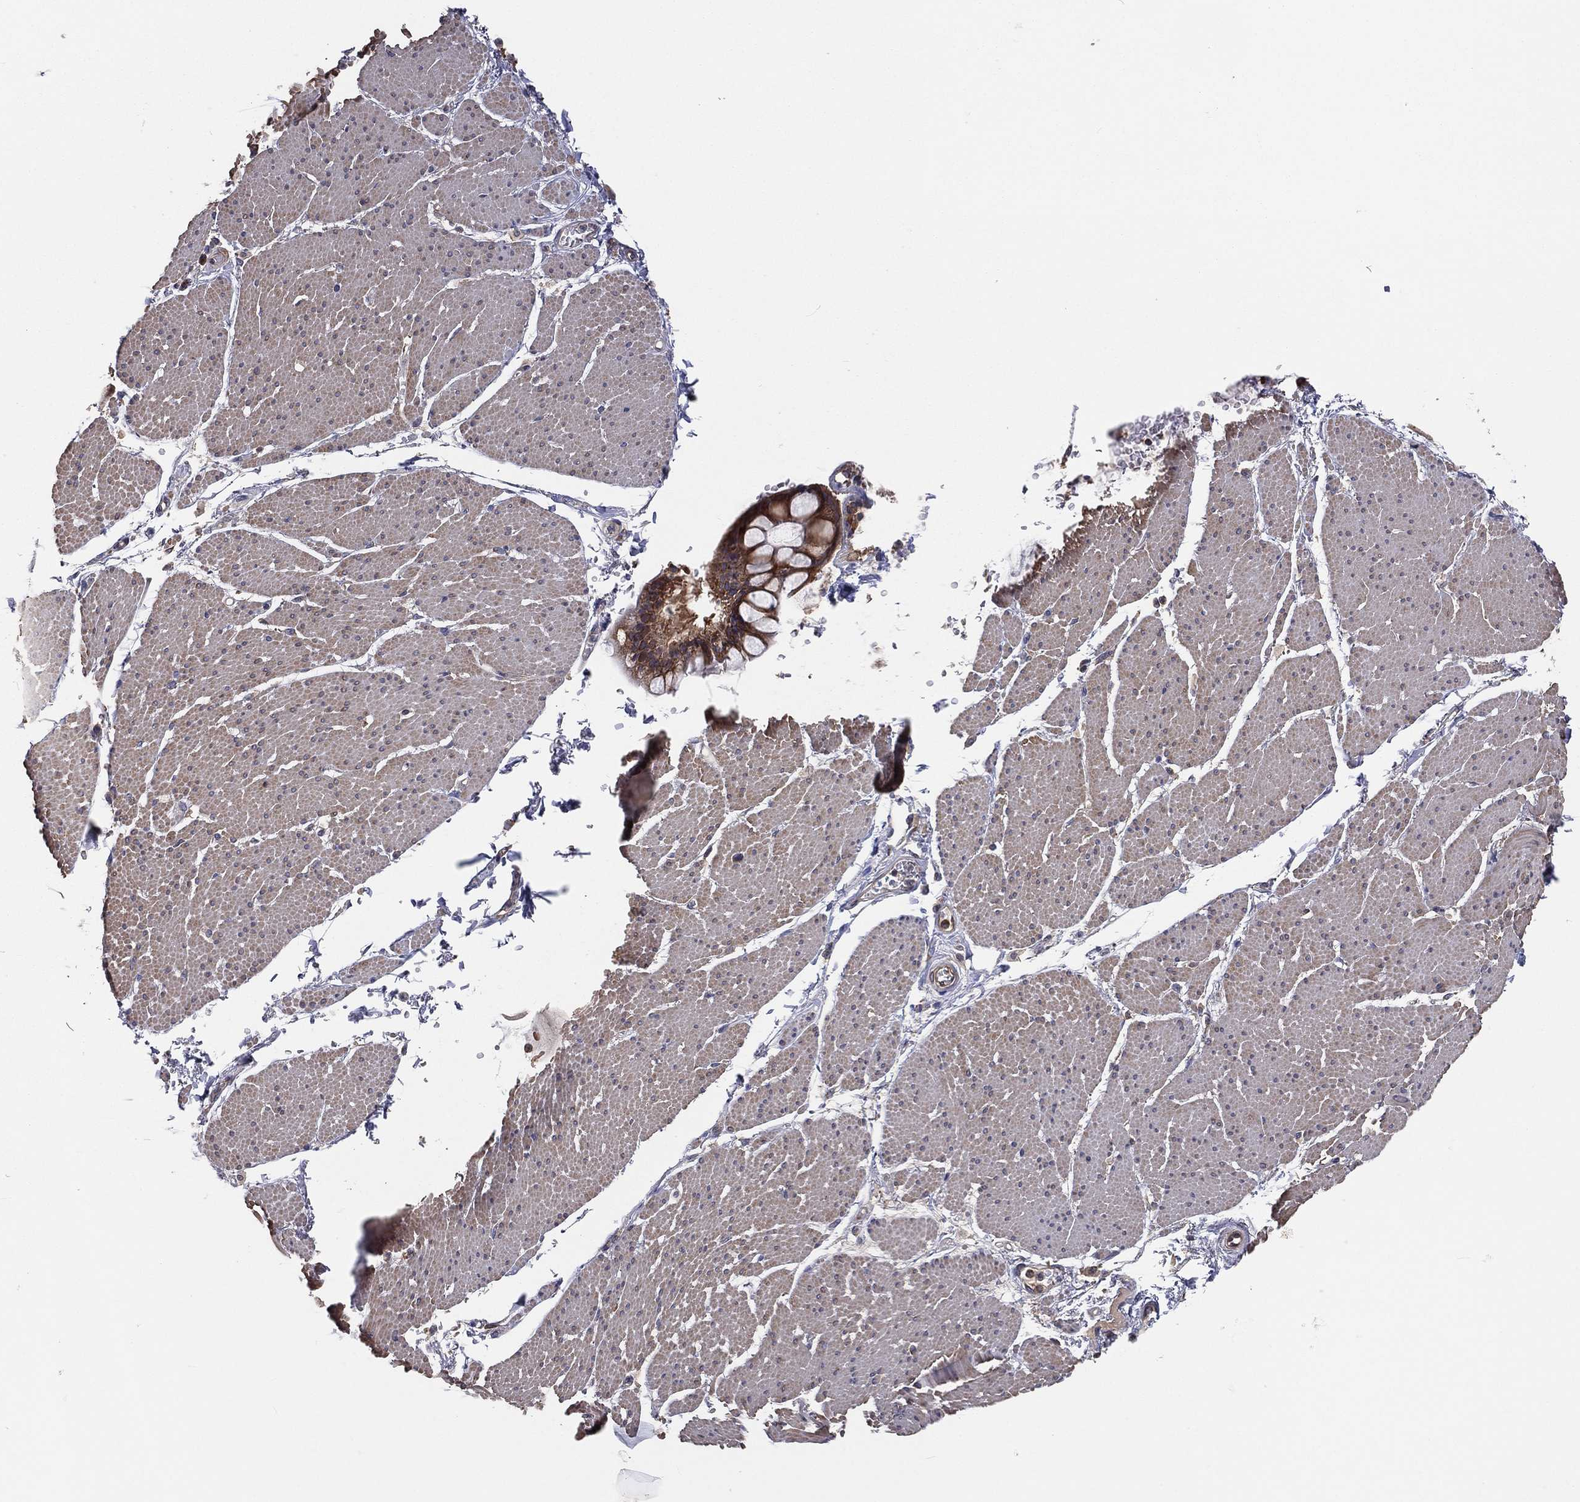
{"staining": {"intensity": "moderate", "quantity": "<25%", "location": "cytoplasmic/membranous"}, "tissue": "smooth muscle", "cell_type": "Smooth muscle cells", "image_type": "normal", "snomed": [{"axis": "morphology", "description": "Normal tissue, NOS"}, {"axis": "topography", "description": "Smooth muscle"}, {"axis": "topography", "description": "Anal"}], "caption": "Immunohistochemical staining of unremarkable smooth muscle demonstrates <25% levels of moderate cytoplasmic/membranous protein positivity in about <25% of smooth muscle cells. The staining was performed using DAB, with brown indicating positive protein expression. Nuclei are stained blue with hematoxylin.", "gene": "EIF2B5", "patient": {"sex": "male", "age": 83}}